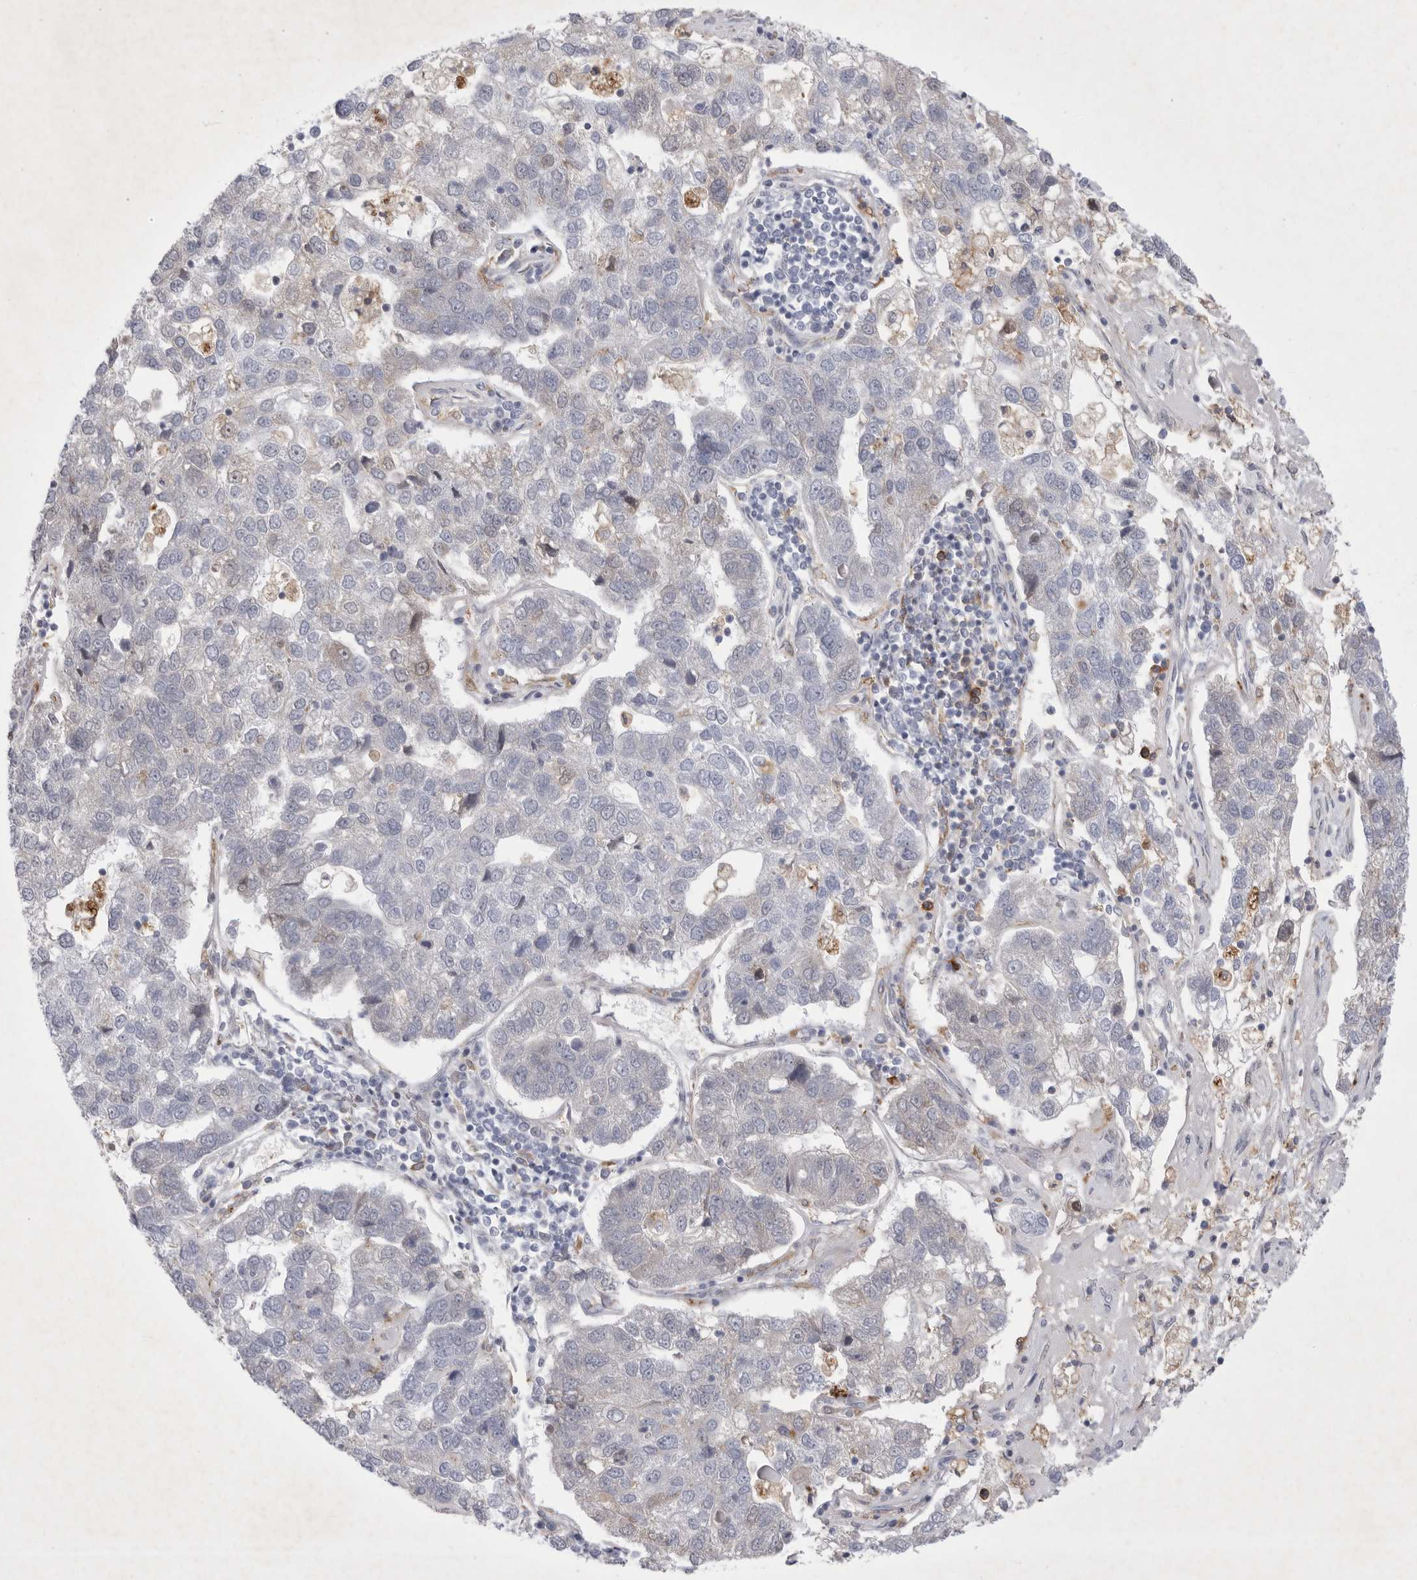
{"staining": {"intensity": "negative", "quantity": "none", "location": "none"}, "tissue": "pancreatic cancer", "cell_type": "Tumor cells", "image_type": "cancer", "snomed": [{"axis": "morphology", "description": "Adenocarcinoma, NOS"}, {"axis": "topography", "description": "Pancreas"}], "caption": "Immunohistochemistry (IHC) photomicrograph of pancreatic cancer stained for a protein (brown), which demonstrates no expression in tumor cells.", "gene": "SIGLEC10", "patient": {"sex": "female", "age": 61}}